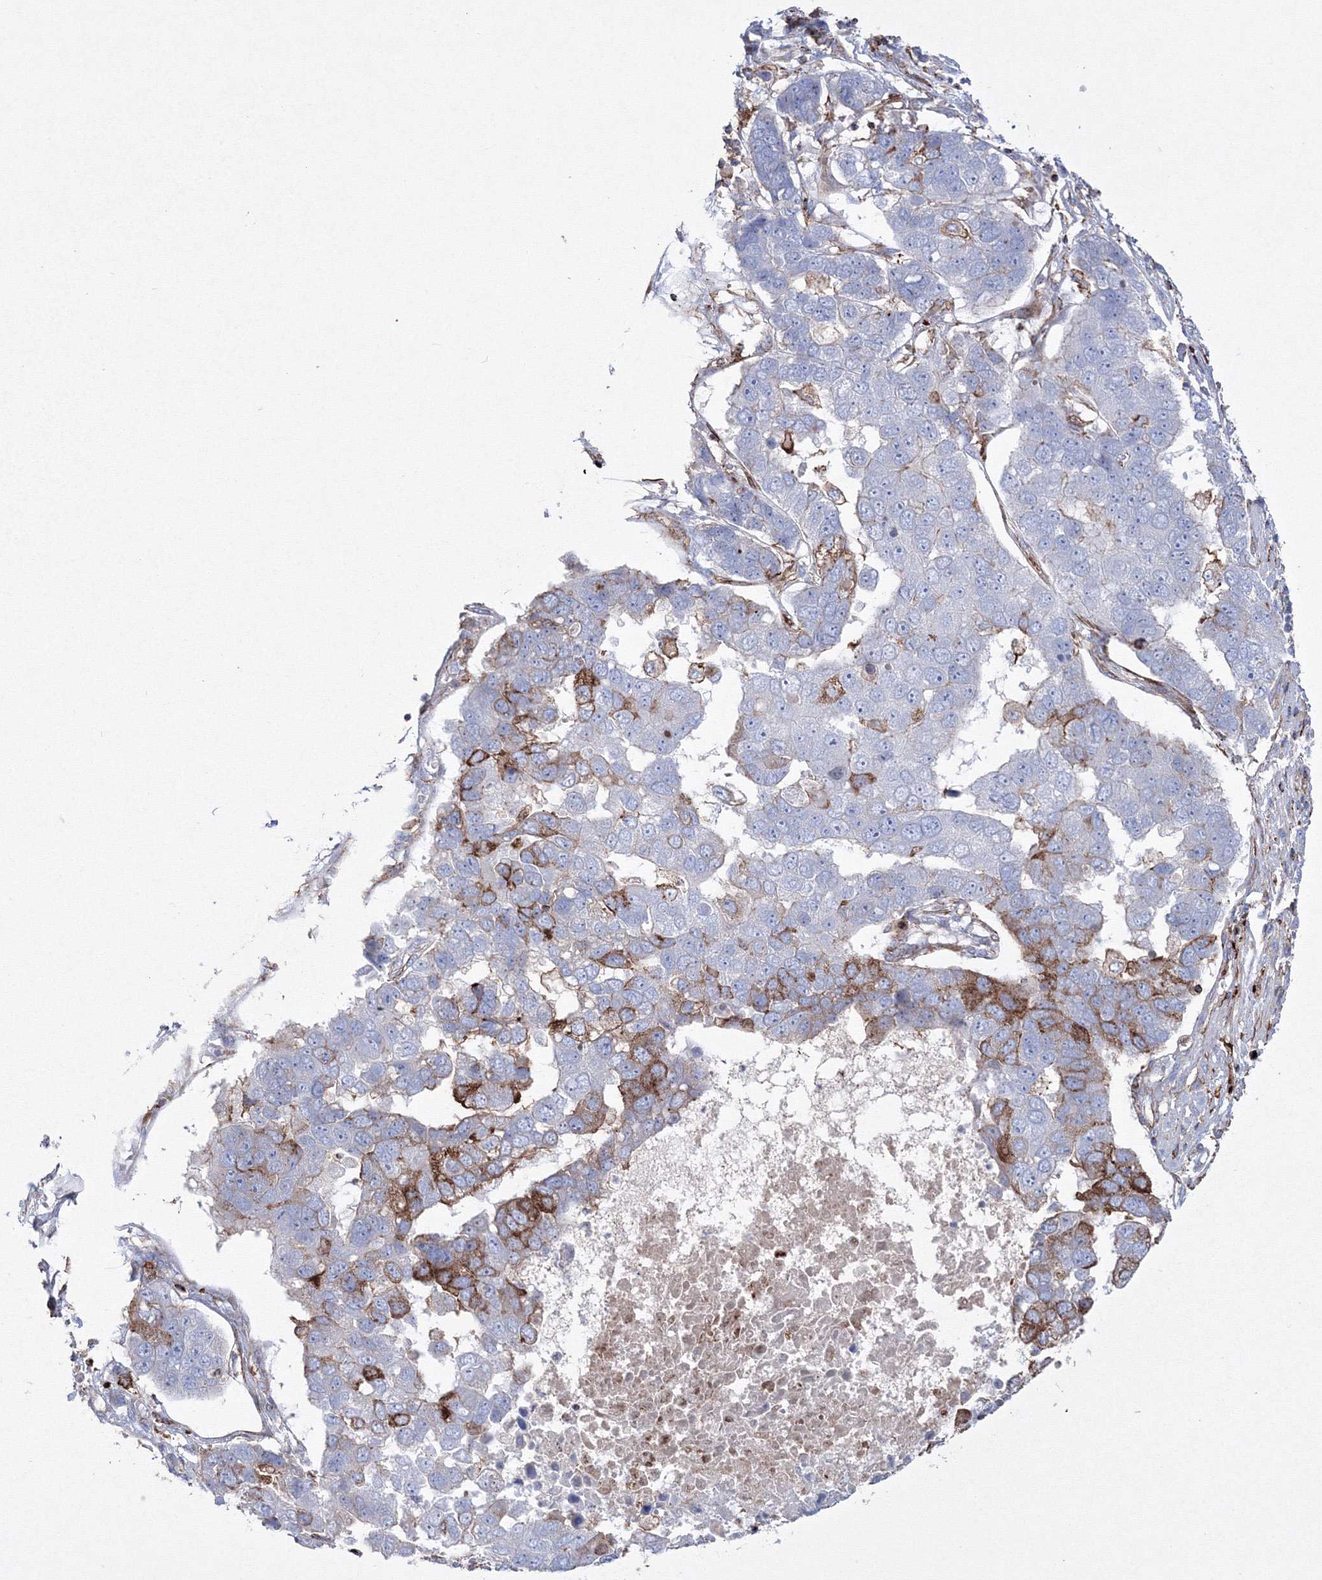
{"staining": {"intensity": "moderate", "quantity": "<25%", "location": "cytoplasmic/membranous"}, "tissue": "pancreatic cancer", "cell_type": "Tumor cells", "image_type": "cancer", "snomed": [{"axis": "morphology", "description": "Adenocarcinoma, NOS"}, {"axis": "topography", "description": "Pancreas"}], "caption": "Human adenocarcinoma (pancreatic) stained with a brown dye shows moderate cytoplasmic/membranous positive positivity in approximately <25% of tumor cells.", "gene": "GPR82", "patient": {"sex": "female", "age": 61}}